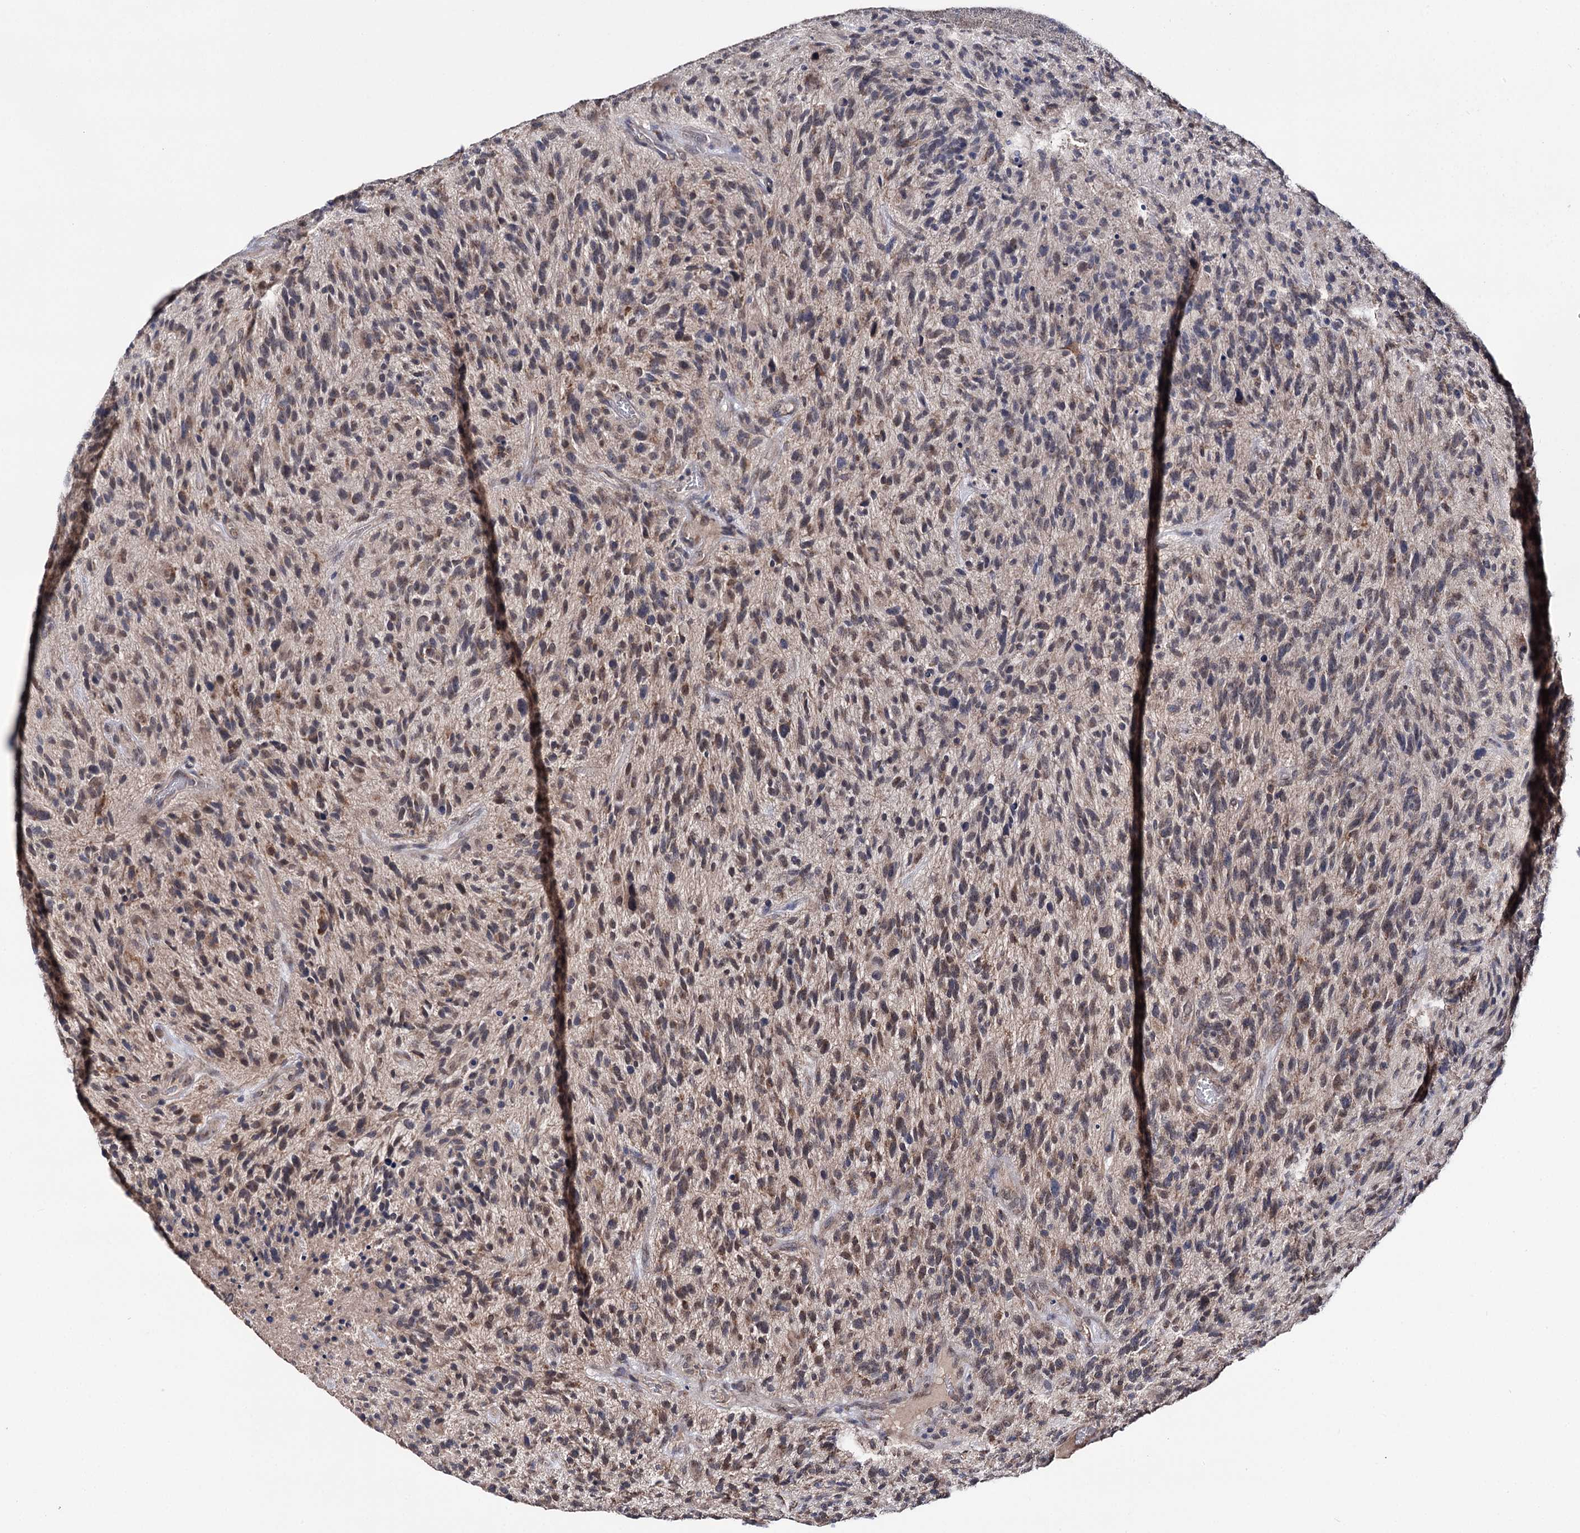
{"staining": {"intensity": "weak", "quantity": "25%-75%", "location": "cytoplasmic/membranous"}, "tissue": "glioma", "cell_type": "Tumor cells", "image_type": "cancer", "snomed": [{"axis": "morphology", "description": "Glioma, malignant, High grade"}, {"axis": "topography", "description": "Brain"}], "caption": "Immunohistochemical staining of glioma reveals low levels of weak cytoplasmic/membranous protein staining in about 25%-75% of tumor cells. (DAB (3,3'-diaminobenzidine) IHC, brown staining for protein, blue staining for nuclei).", "gene": "CLPB", "patient": {"sex": "male", "age": 47}}